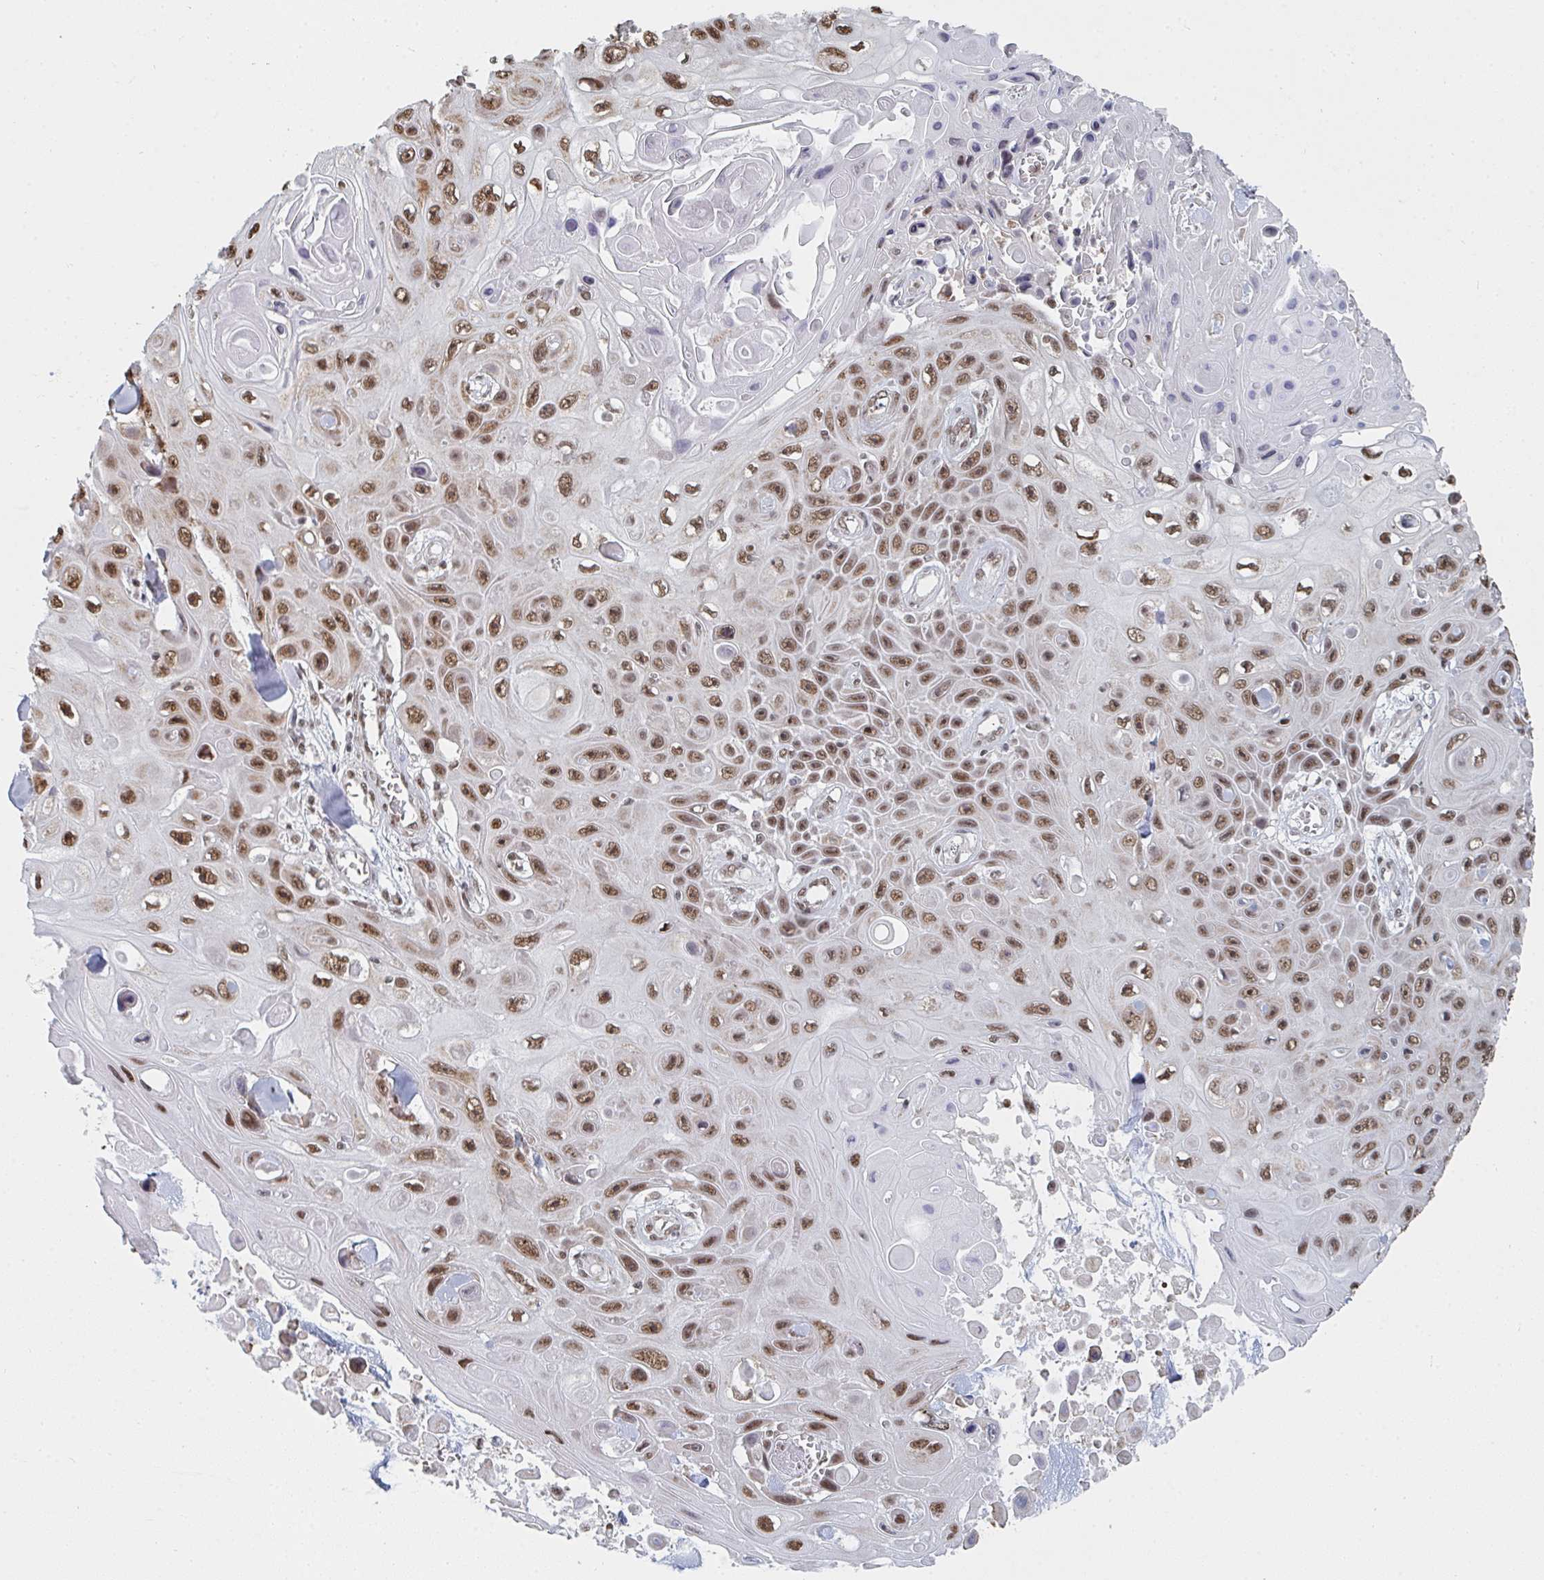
{"staining": {"intensity": "moderate", "quantity": ">75%", "location": "nuclear"}, "tissue": "skin cancer", "cell_type": "Tumor cells", "image_type": "cancer", "snomed": [{"axis": "morphology", "description": "Squamous cell carcinoma, NOS"}, {"axis": "topography", "description": "Skin"}], "caption": "An immunohistochemistry (IHC) image of tumor tissue is shown. Protein staining in brown highlights moderate nuclear positivity in skin cancer (squamous cell carcinoma) within tumor cells.", "gene": "MBNL1", "patient": {"sex": "male", "age": 82}}